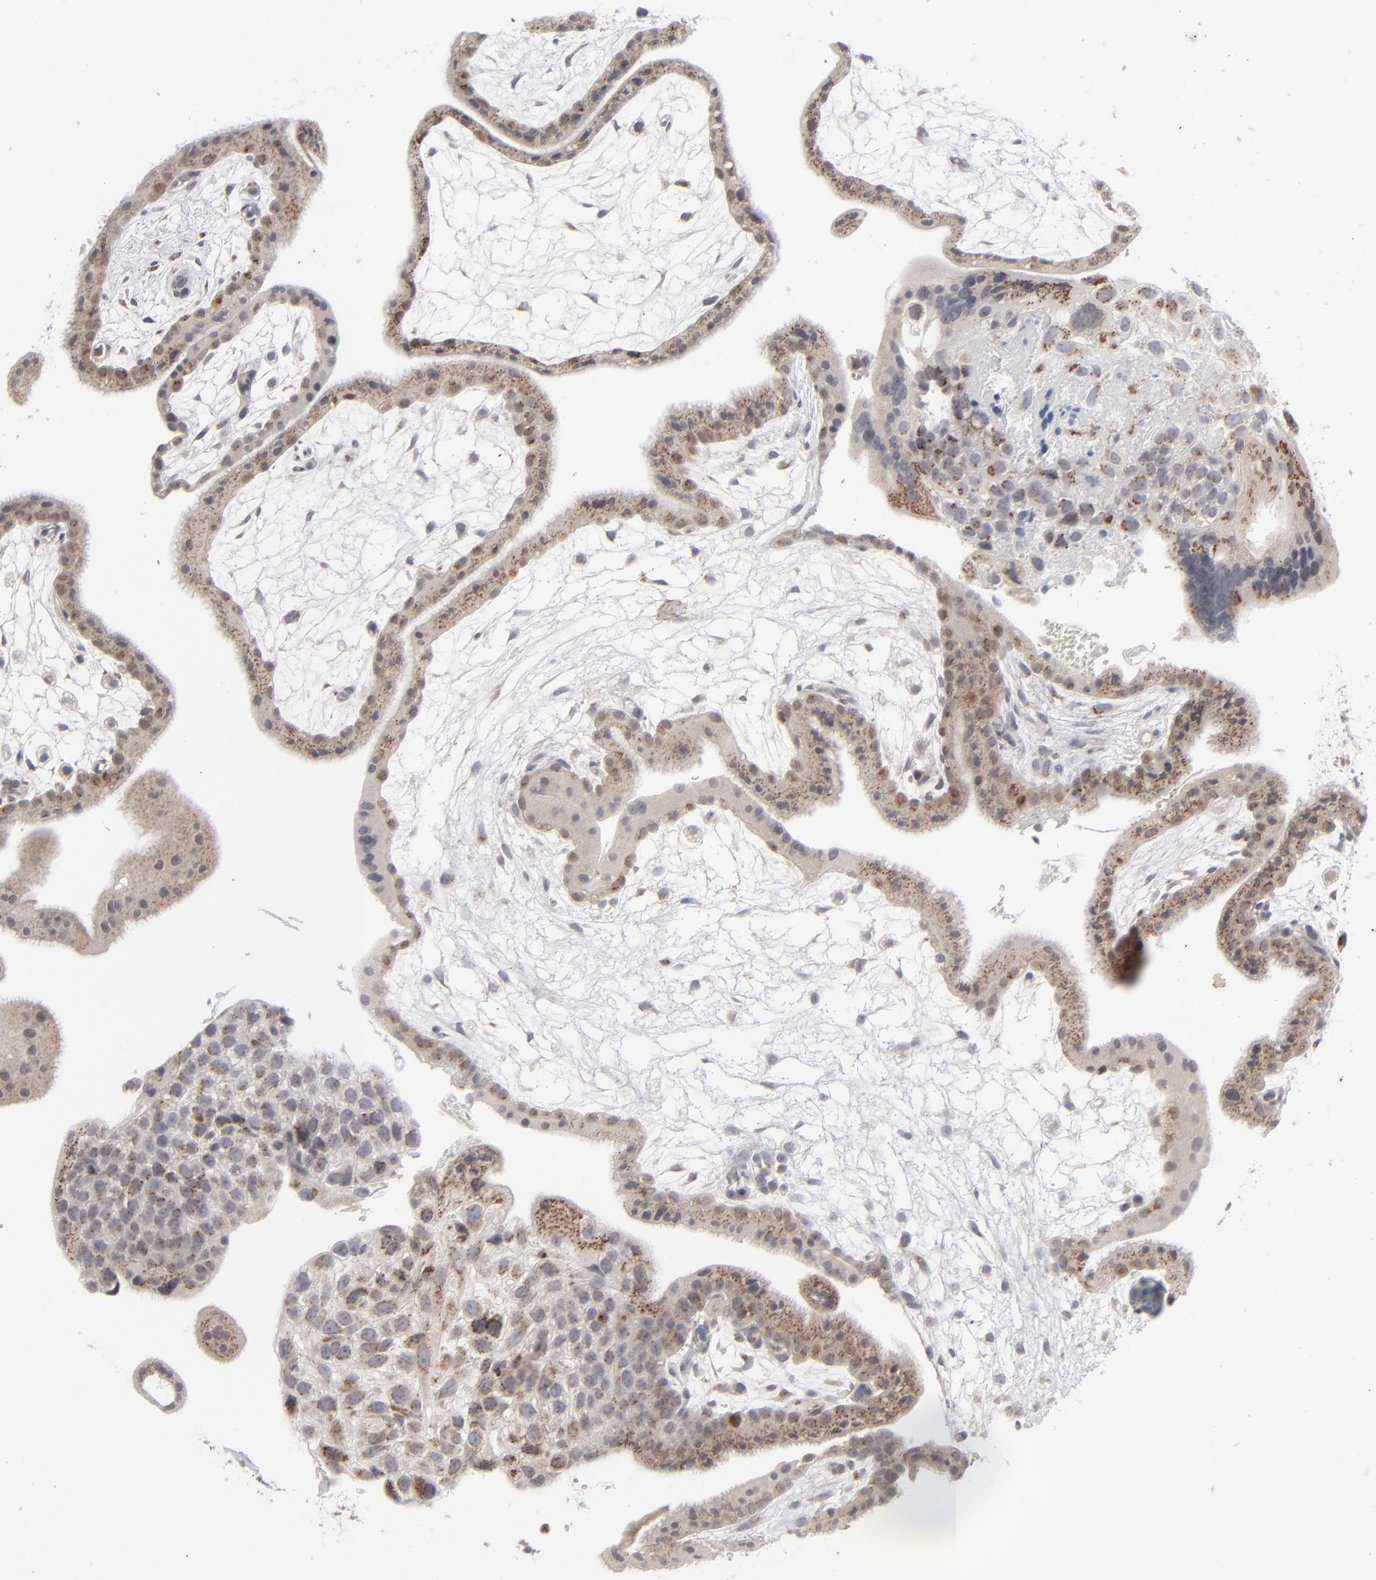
{"staining": {"intensity": "weak", "quantity": ">75%", "location": "cytoplasmic/membranous"}, "tissue": "placenta", "cell_type": "Trophoblastic cells", "image_type": "normal", "snomed": [{"axis": "morphology", "description": "Normal tissue, NOS"}, {"axis": "topography", "description": "Placenta"}], "caption": "Unremarkable placenta reveals weak cytoplasmic/membranous staining in approximately >75% of trophoblastic cells, visualized by immunohistochemistry. Immunohistochemistry (ihc) stains the protein in brown and the nuclei are stained blue.", "gene": "POF1B", "patient": {"sex": "female", "age": 35}}